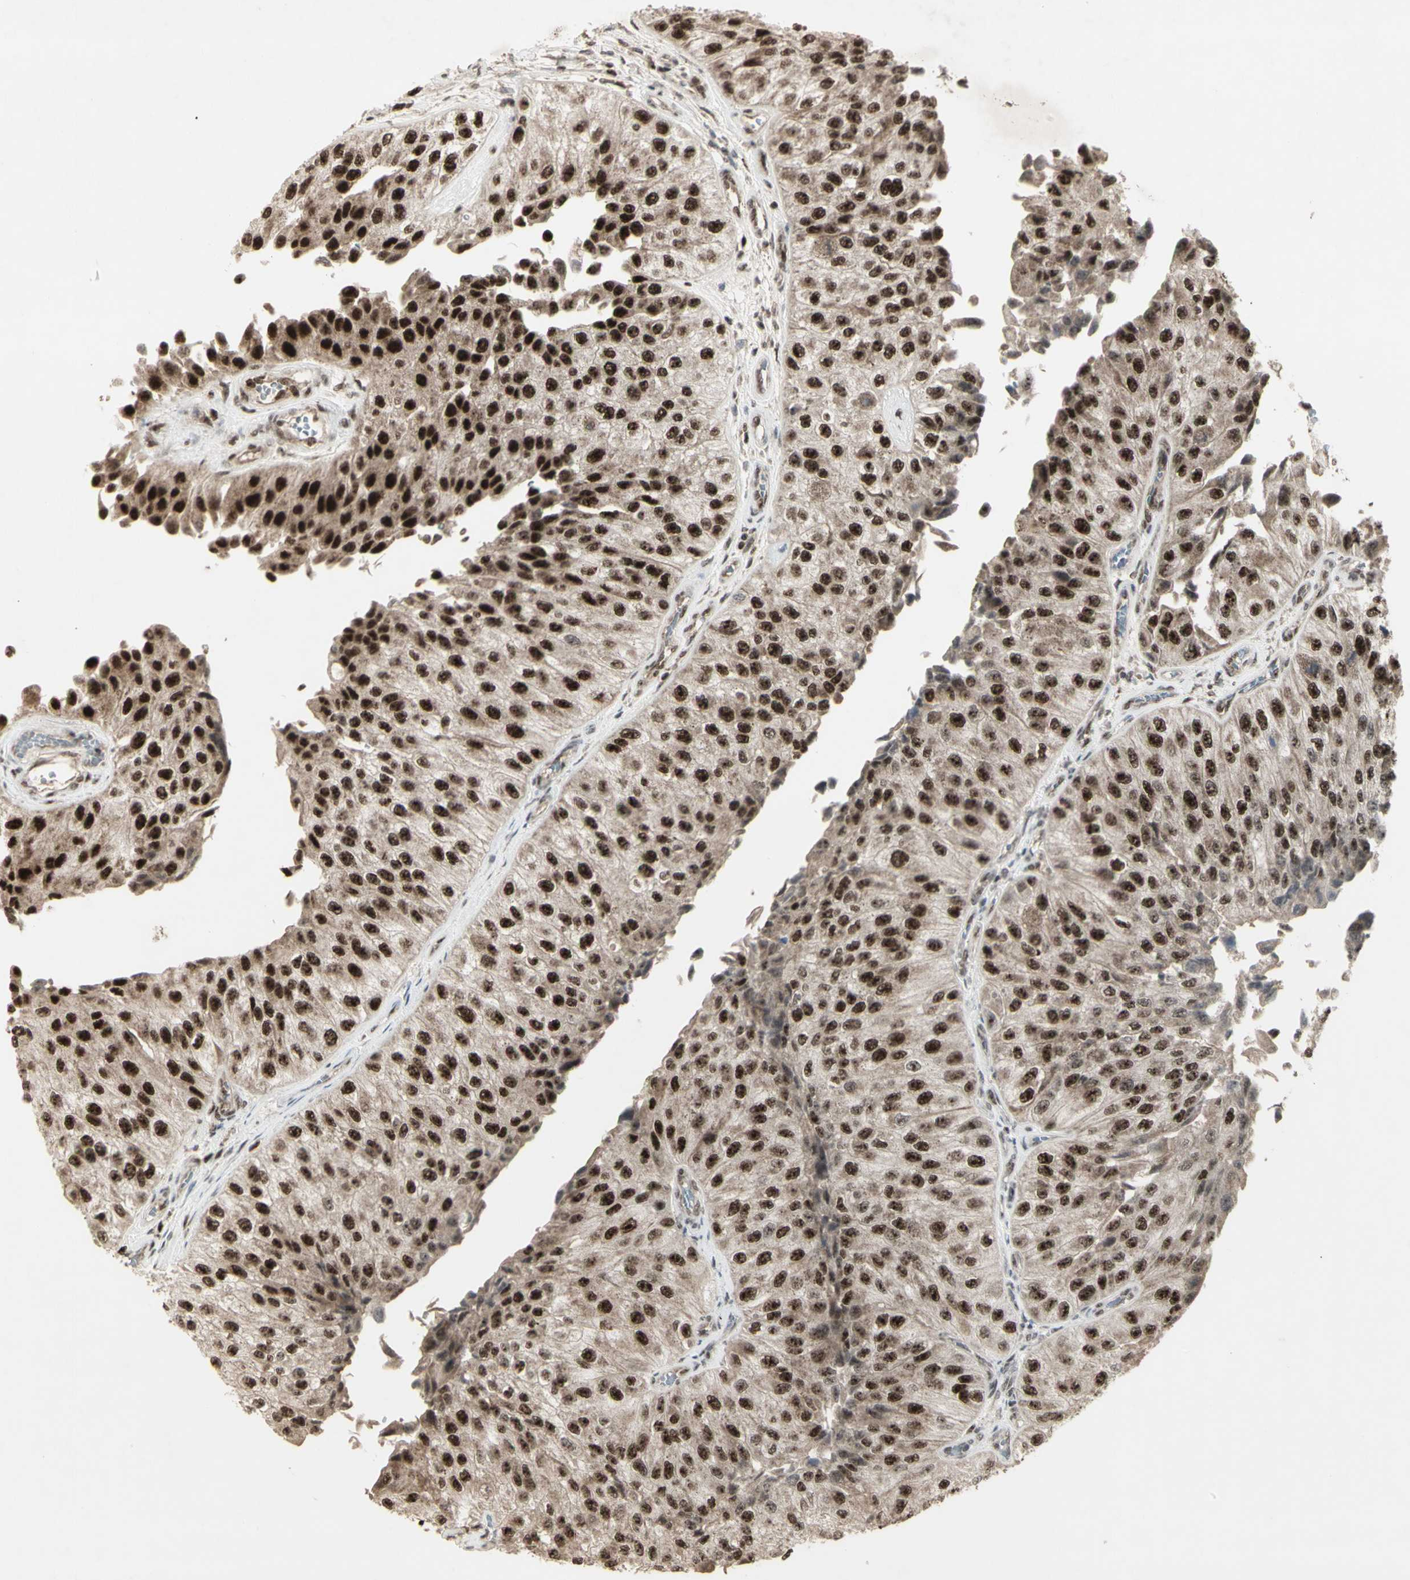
{"staining": {"intensity": "strong", "quantity": ">75%", "location": "nuclear"}, "tissue": "urothelial cancer", "cell_type": "Tumor cells", "image_type": "cancer", "snomed": [{"axis": "morphology", "description": "Urothelial carcinoma, High grade"}, {"axis": "topography", "description": "Kidney"}, {"axis": "topography", "description": "Urinary bladder"}], "caption": "A high amount of strong nuclear expression is present in about >75% of tumor cells in urothelial carcinoma (high-grade) tissue.", "gene": "CCNT1", "patient": {"sex": "male", "age": 77}}